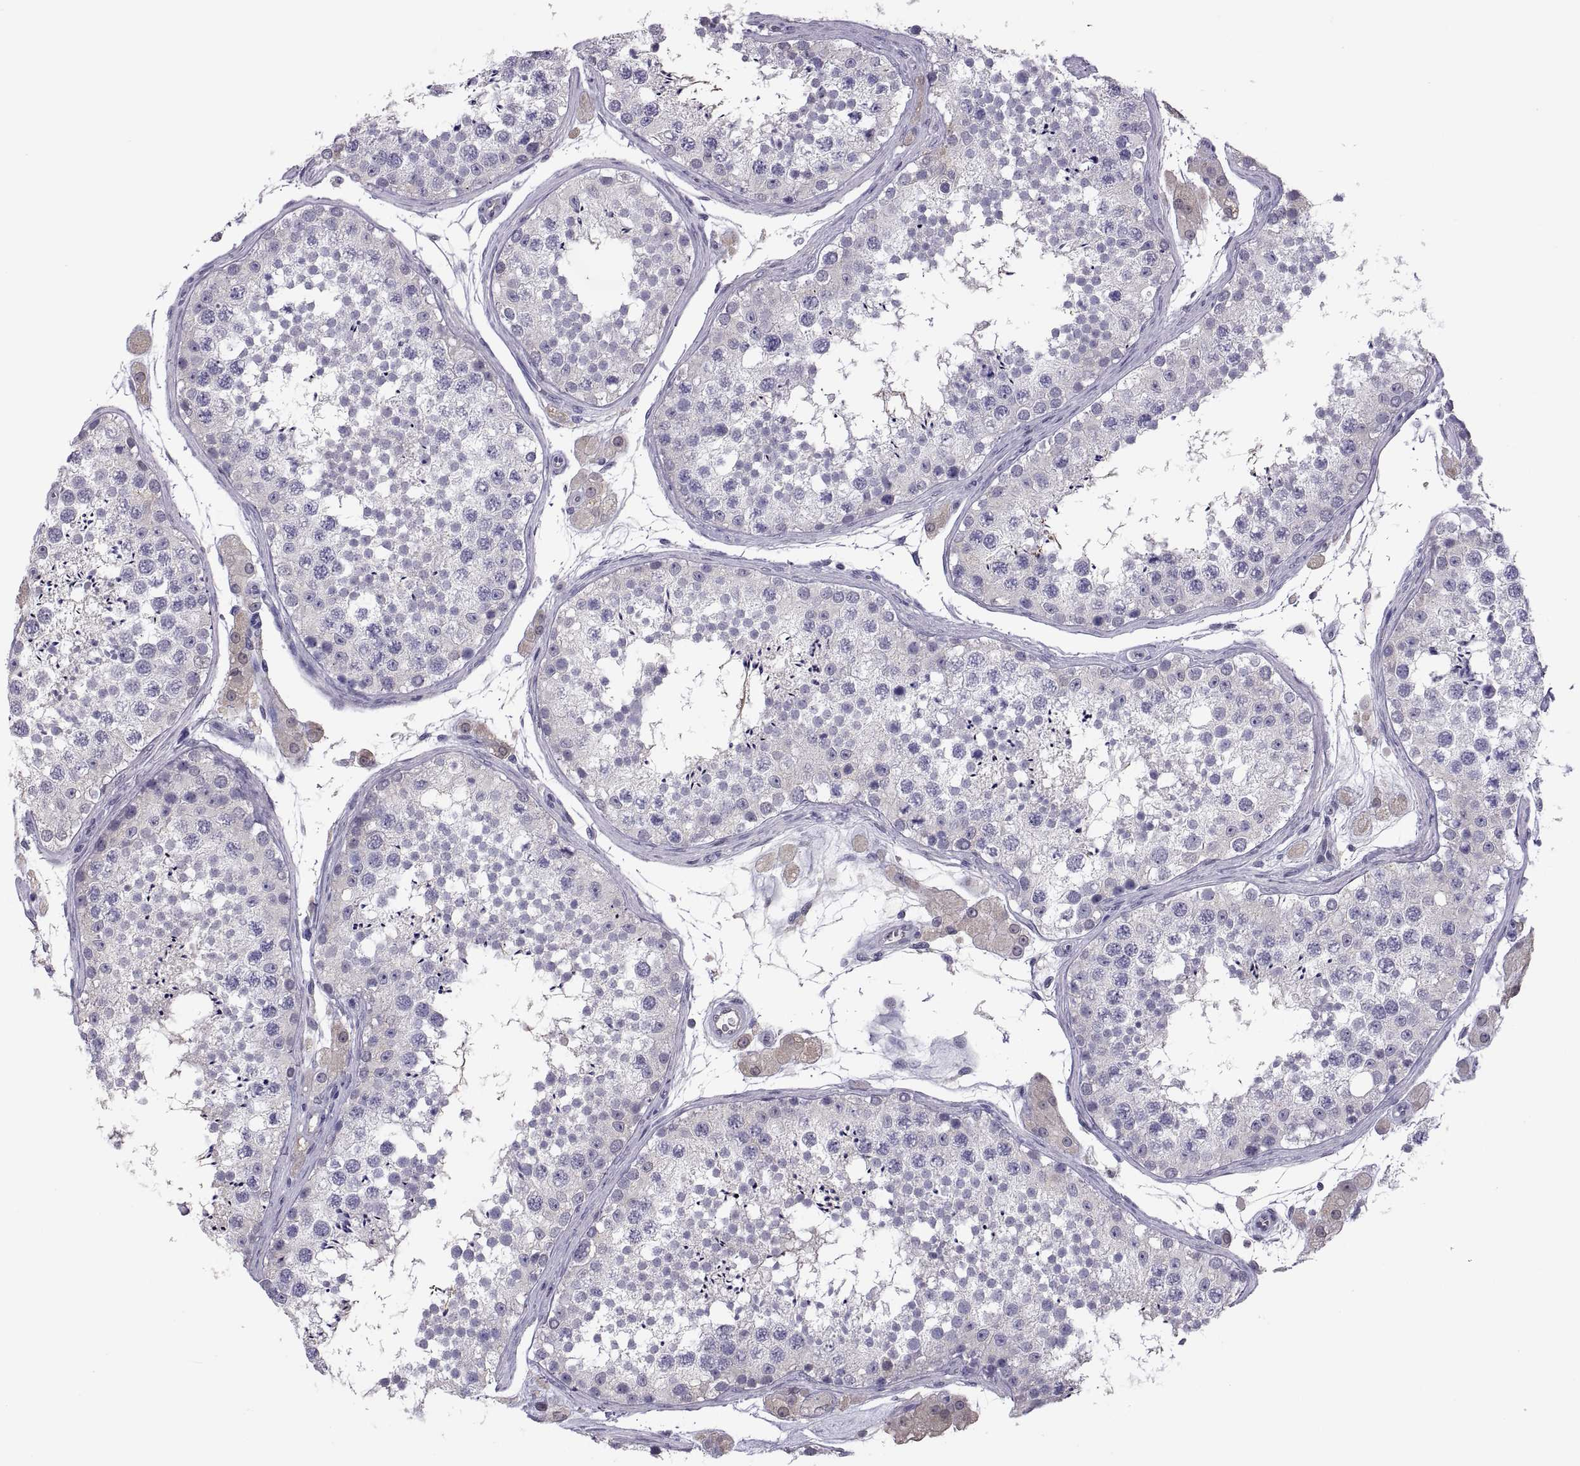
{"staining": {"intensity": "negative", "quantity": "none", "location": "none"}, "tissue": "testis", "cell_type": "Cells in seminiferous ducts", "image_type": "normal", "snomed": [{"axis": "morphology", "description": "Normal tissue, NOS"}, {"axis": "topography", "description": "Testis"}], "caption": "IHC of benign testis demonstrates no positivity in cells in seminiferous ducts.", "gene": "FGF9", "patient": {"sex": "male", "age": 41}}